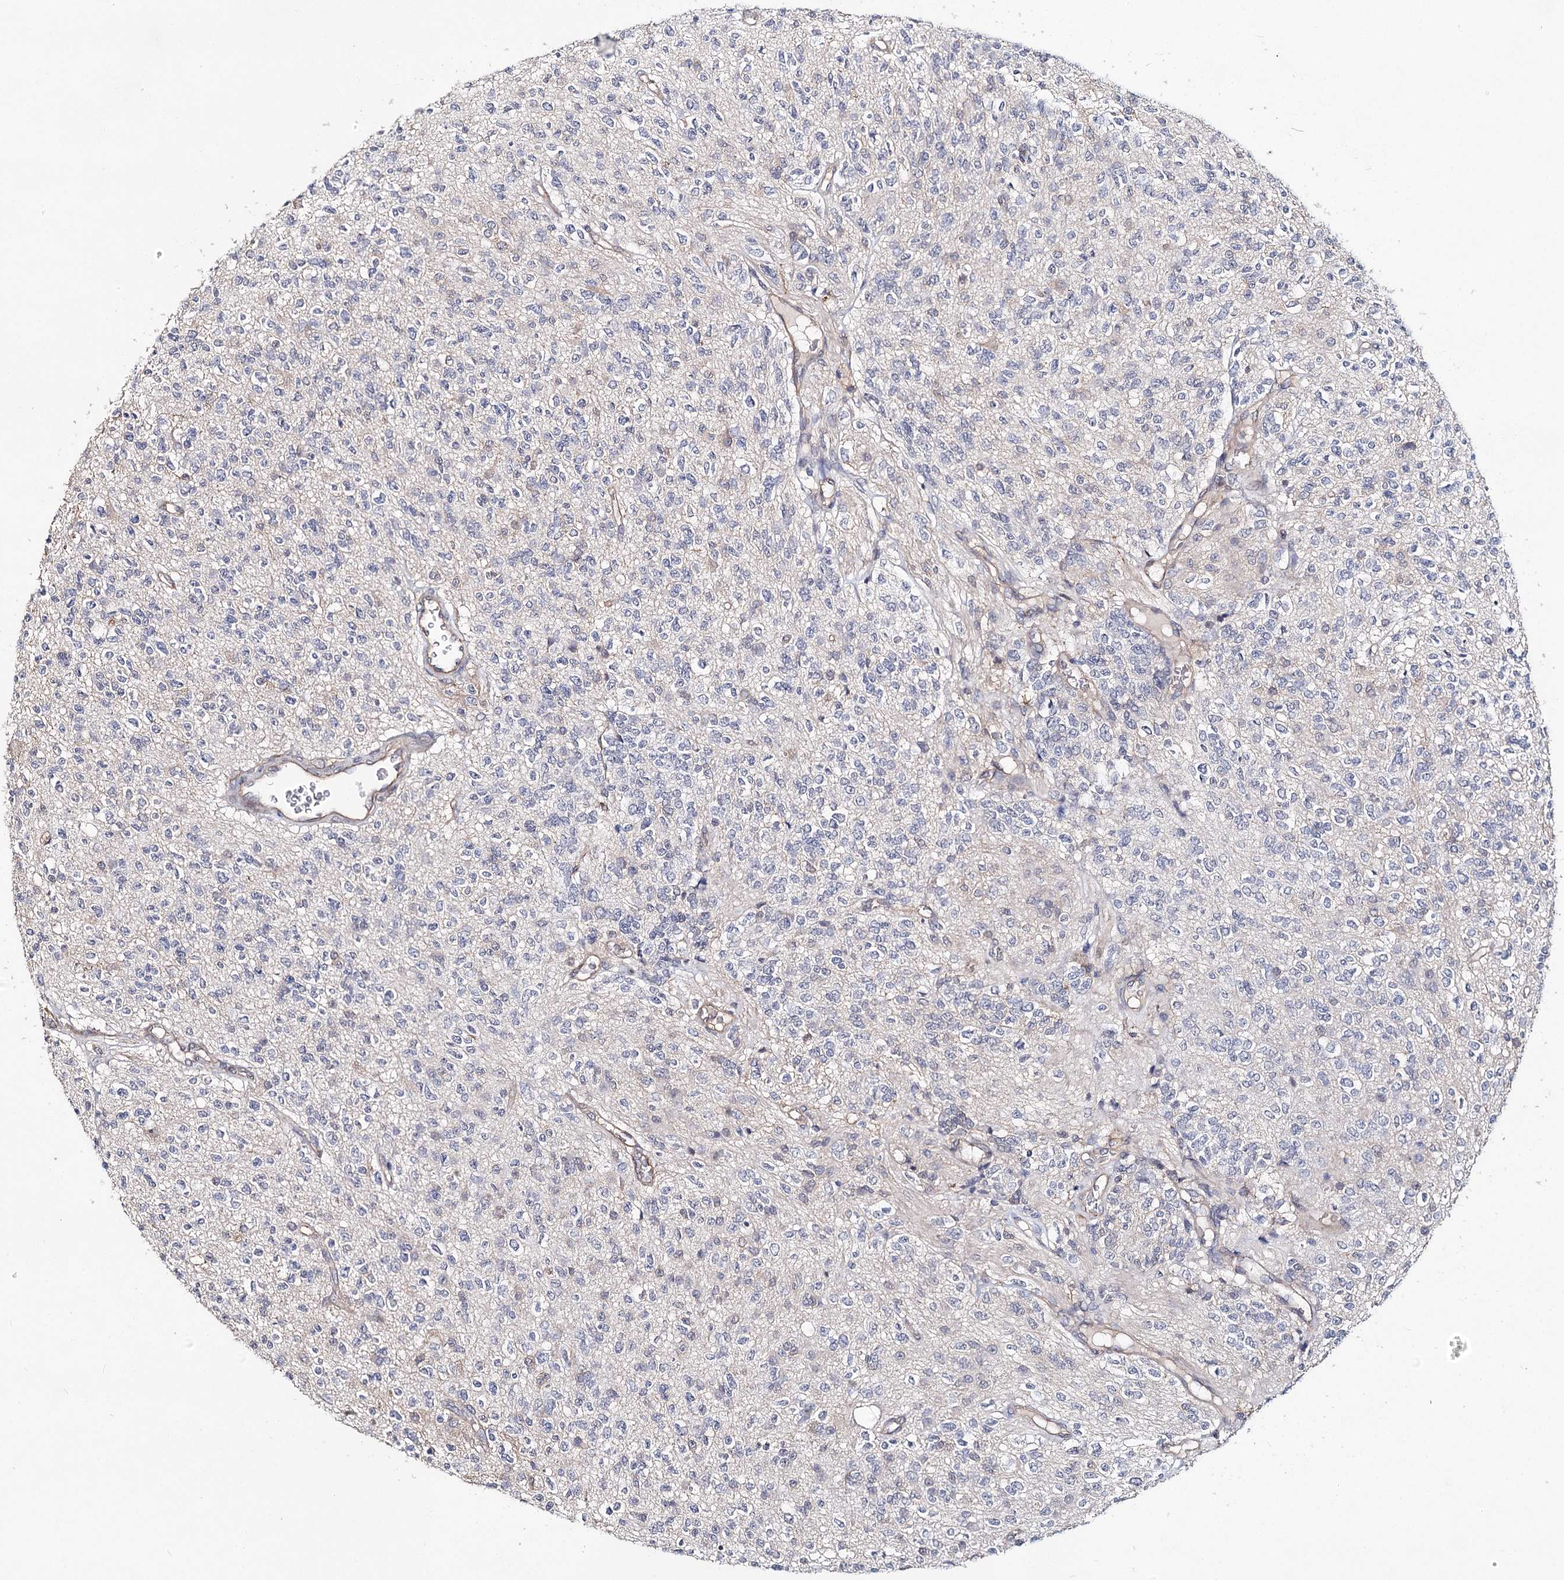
{"staining": {"intensity": "negative", "quantity": "none", "location": "none"}, "tissue": "glioma", "cell_type": "Tumor cells", "image_type": "cancer", "snomed": [{"axis": "morphology", "description": "Glioma, malignant, High grade"}, {"axis": "topography", "description": "Brain"}], "caption": "Protein analysis of glioma shows no significant expression in tumor cells.", "gene": "TMEM218", "patient": {"sex": "male", "age": 34}}